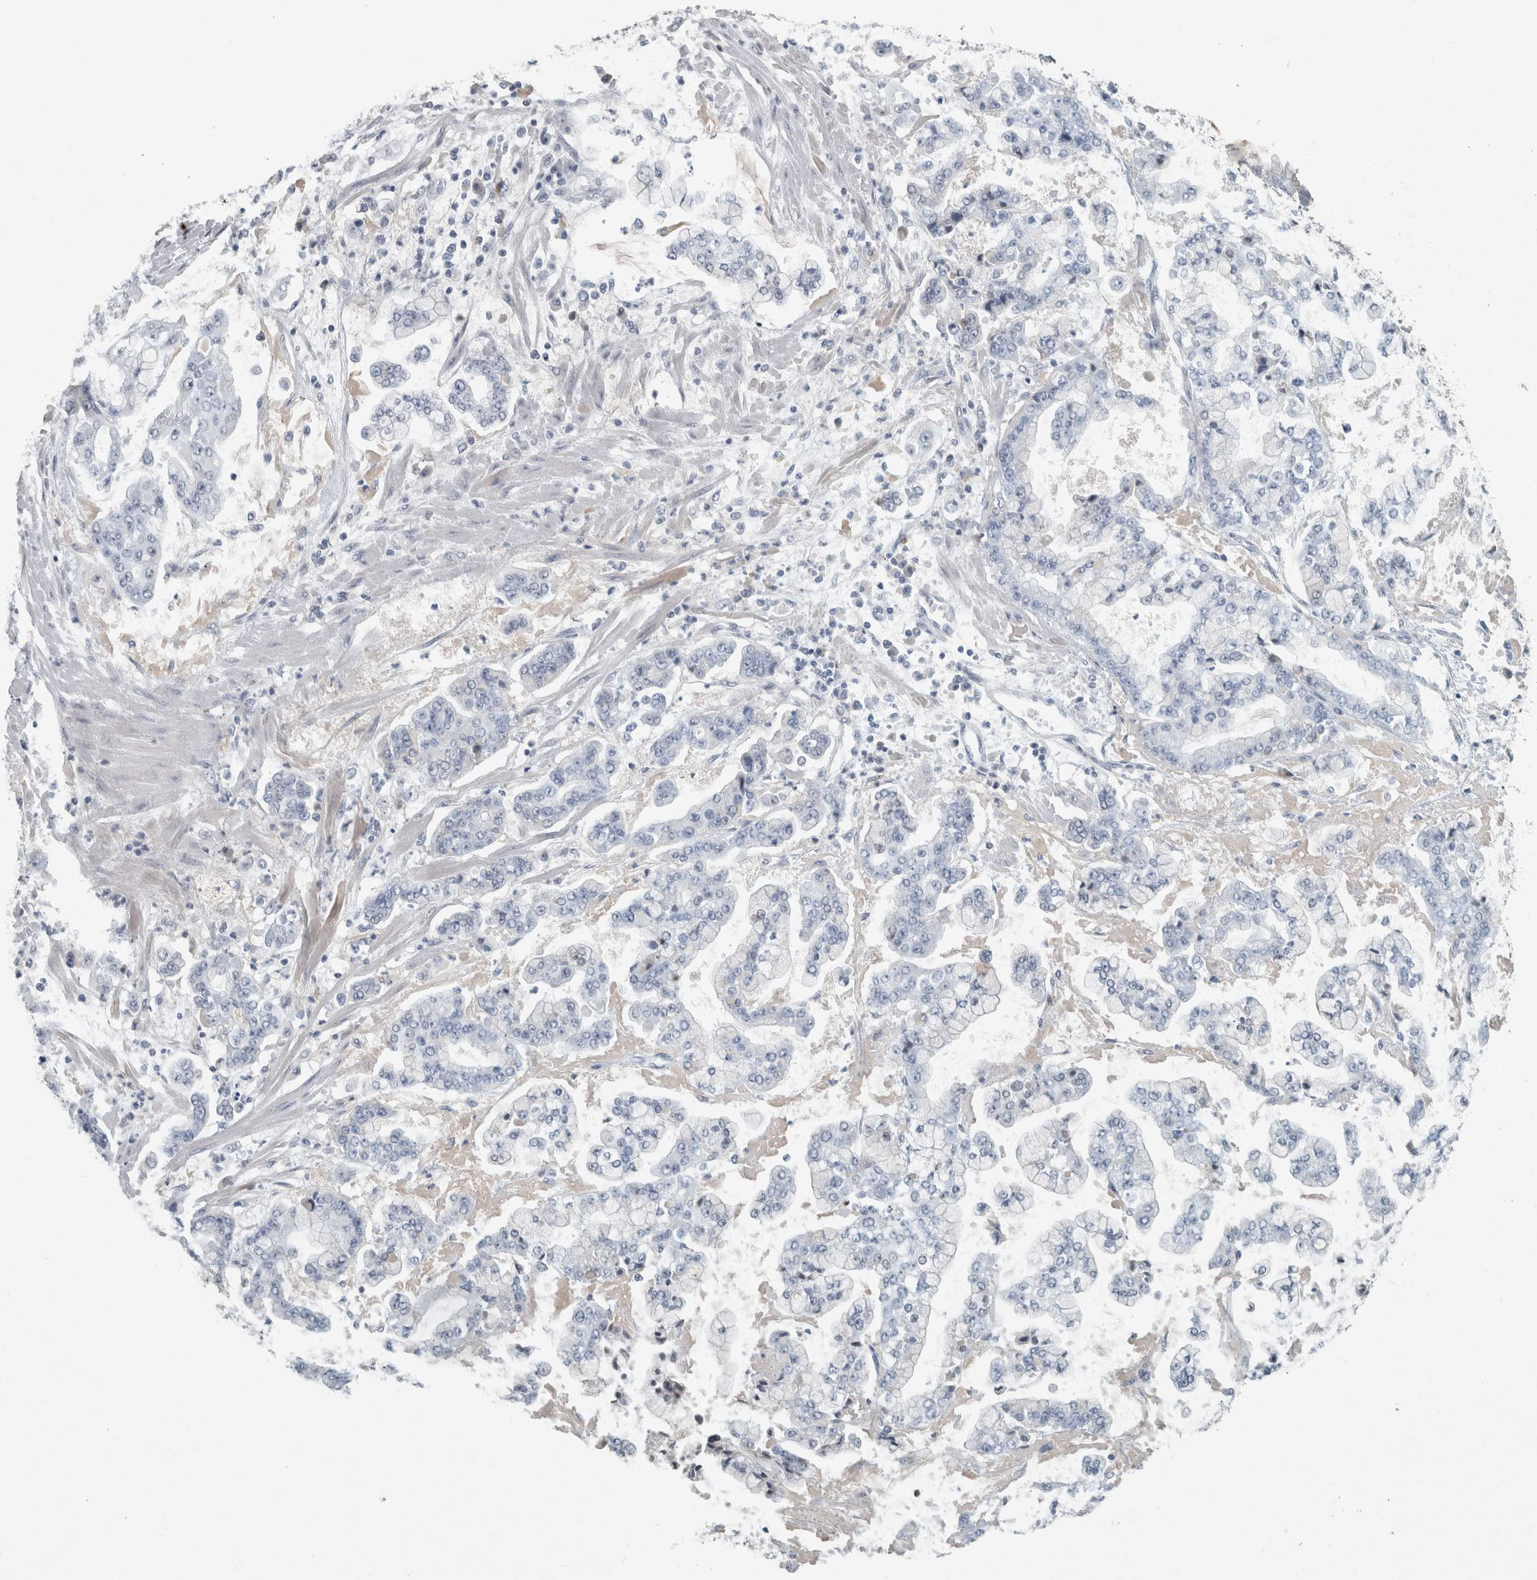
{"staining": {"intensity": "negative", "quantity": "none", "location": "none"}, "tissue": "stomach cancer", "cell_type": "Tumor cells", "image_type": "cancer", "snomed": [{"axis": "morphology", "description": "Adenocarcinoma, NOS"}, {"axis": "topography", "description": "Stomach"}], "caption": "The image displays no significant staining in tumor cells of stomach cancer (adenocarcinoma). The staining was performed using DAB to visualize the protein expression in brown, while the nuclei were stained in blue with hematoxylin (Magnification: 20x).", "gene": "CHL1", "patient": {"sex": "male", "age": 76}}